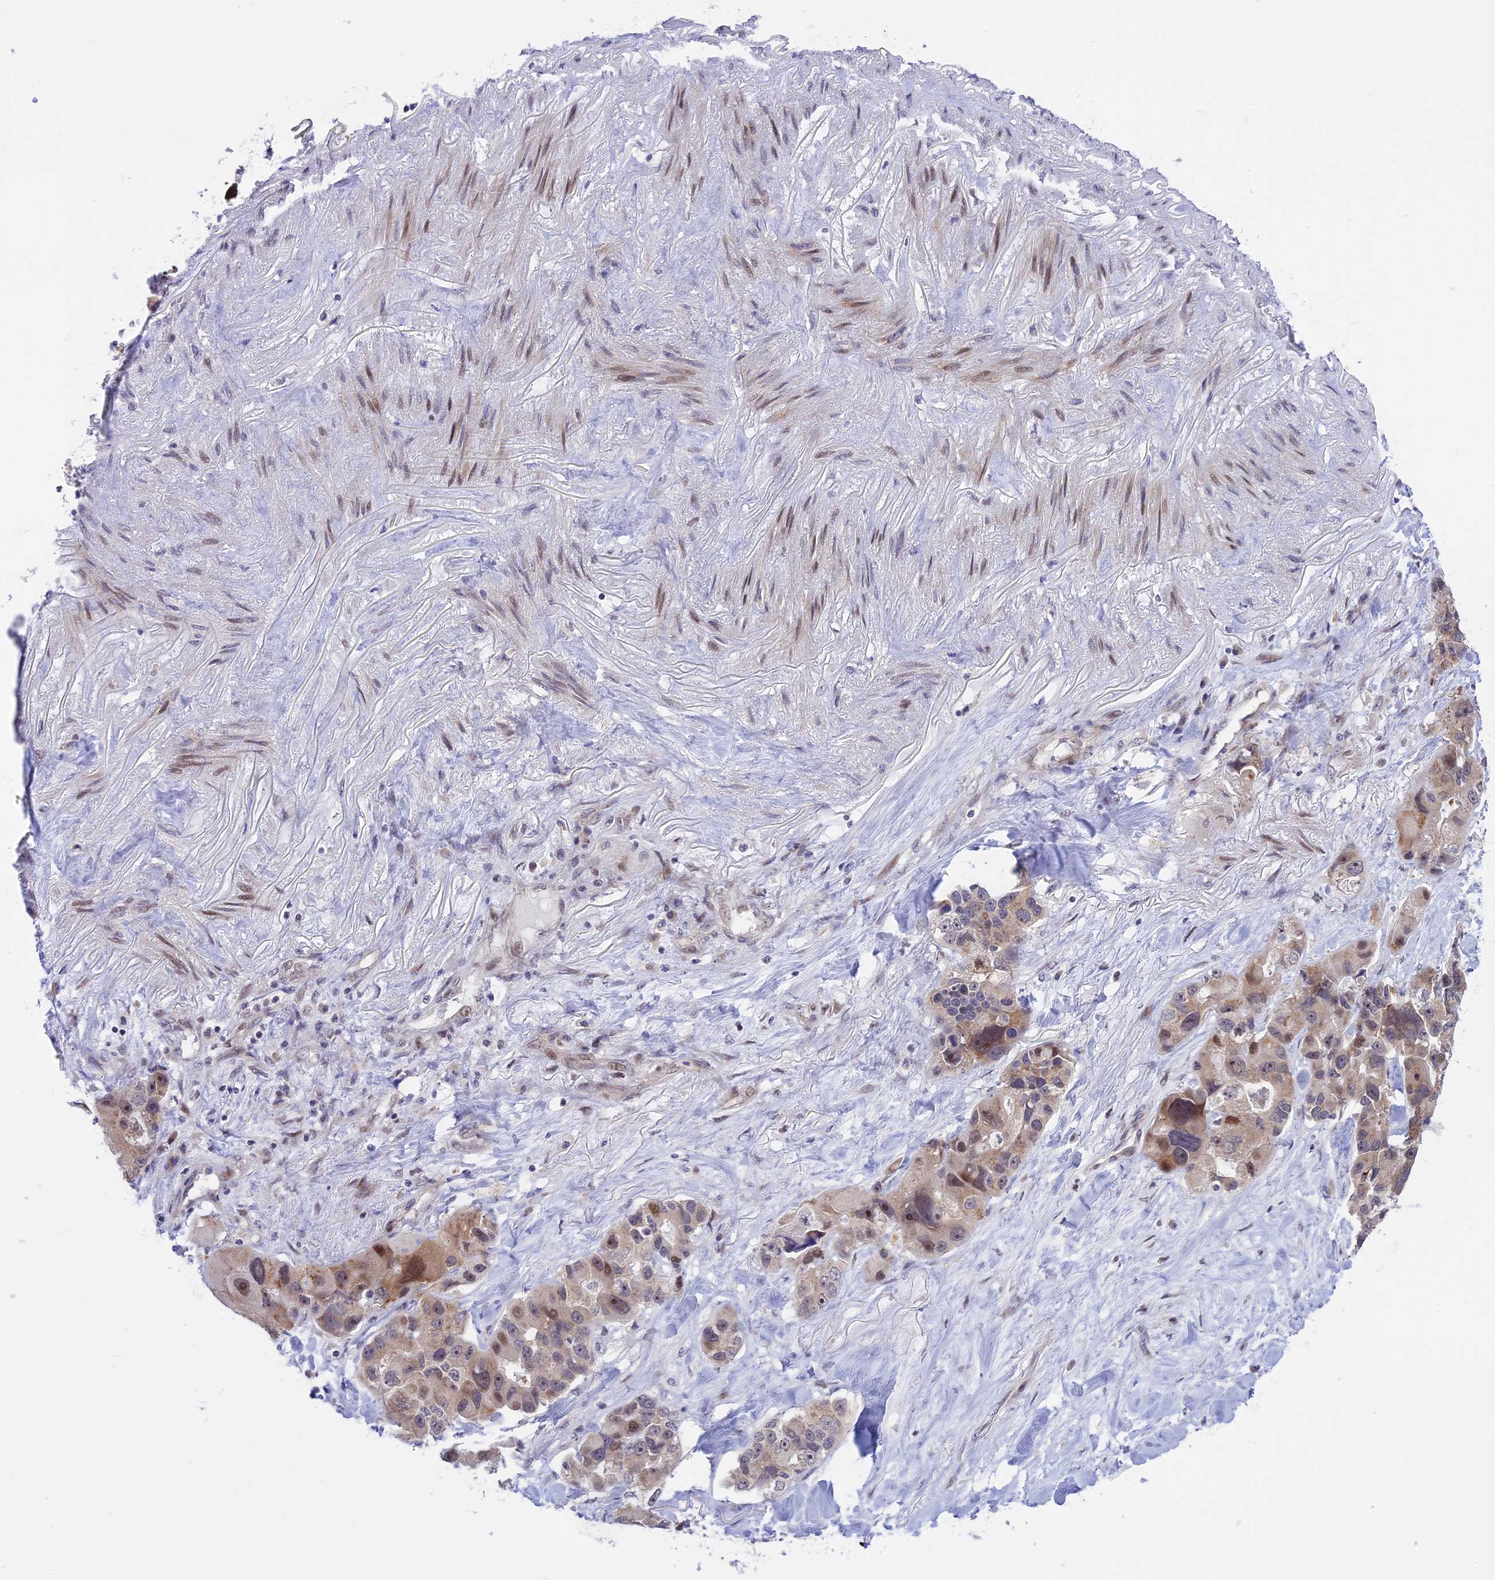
{"staining": {"intensity": "moderate", "quantity": "<25%", "location": "cytoplasmic/membranous,nuclear"}, "tissue": "lung cancer", "cell_type": "Tumor cells", "image_type": "cancer", "snomed": [{"axis": "morphology", "description": "Adenocarcinoma, NOS"}, {"axis": "topography", "description": "Lung"}], "caption": "Moderate cytoplasmic/membranous and nuclear staining is present in approximately <25% of tumor cells in adenocarcinoma (lung).", "gene": "ZNF837", "patient": {"sex": "female", "age": 54}}